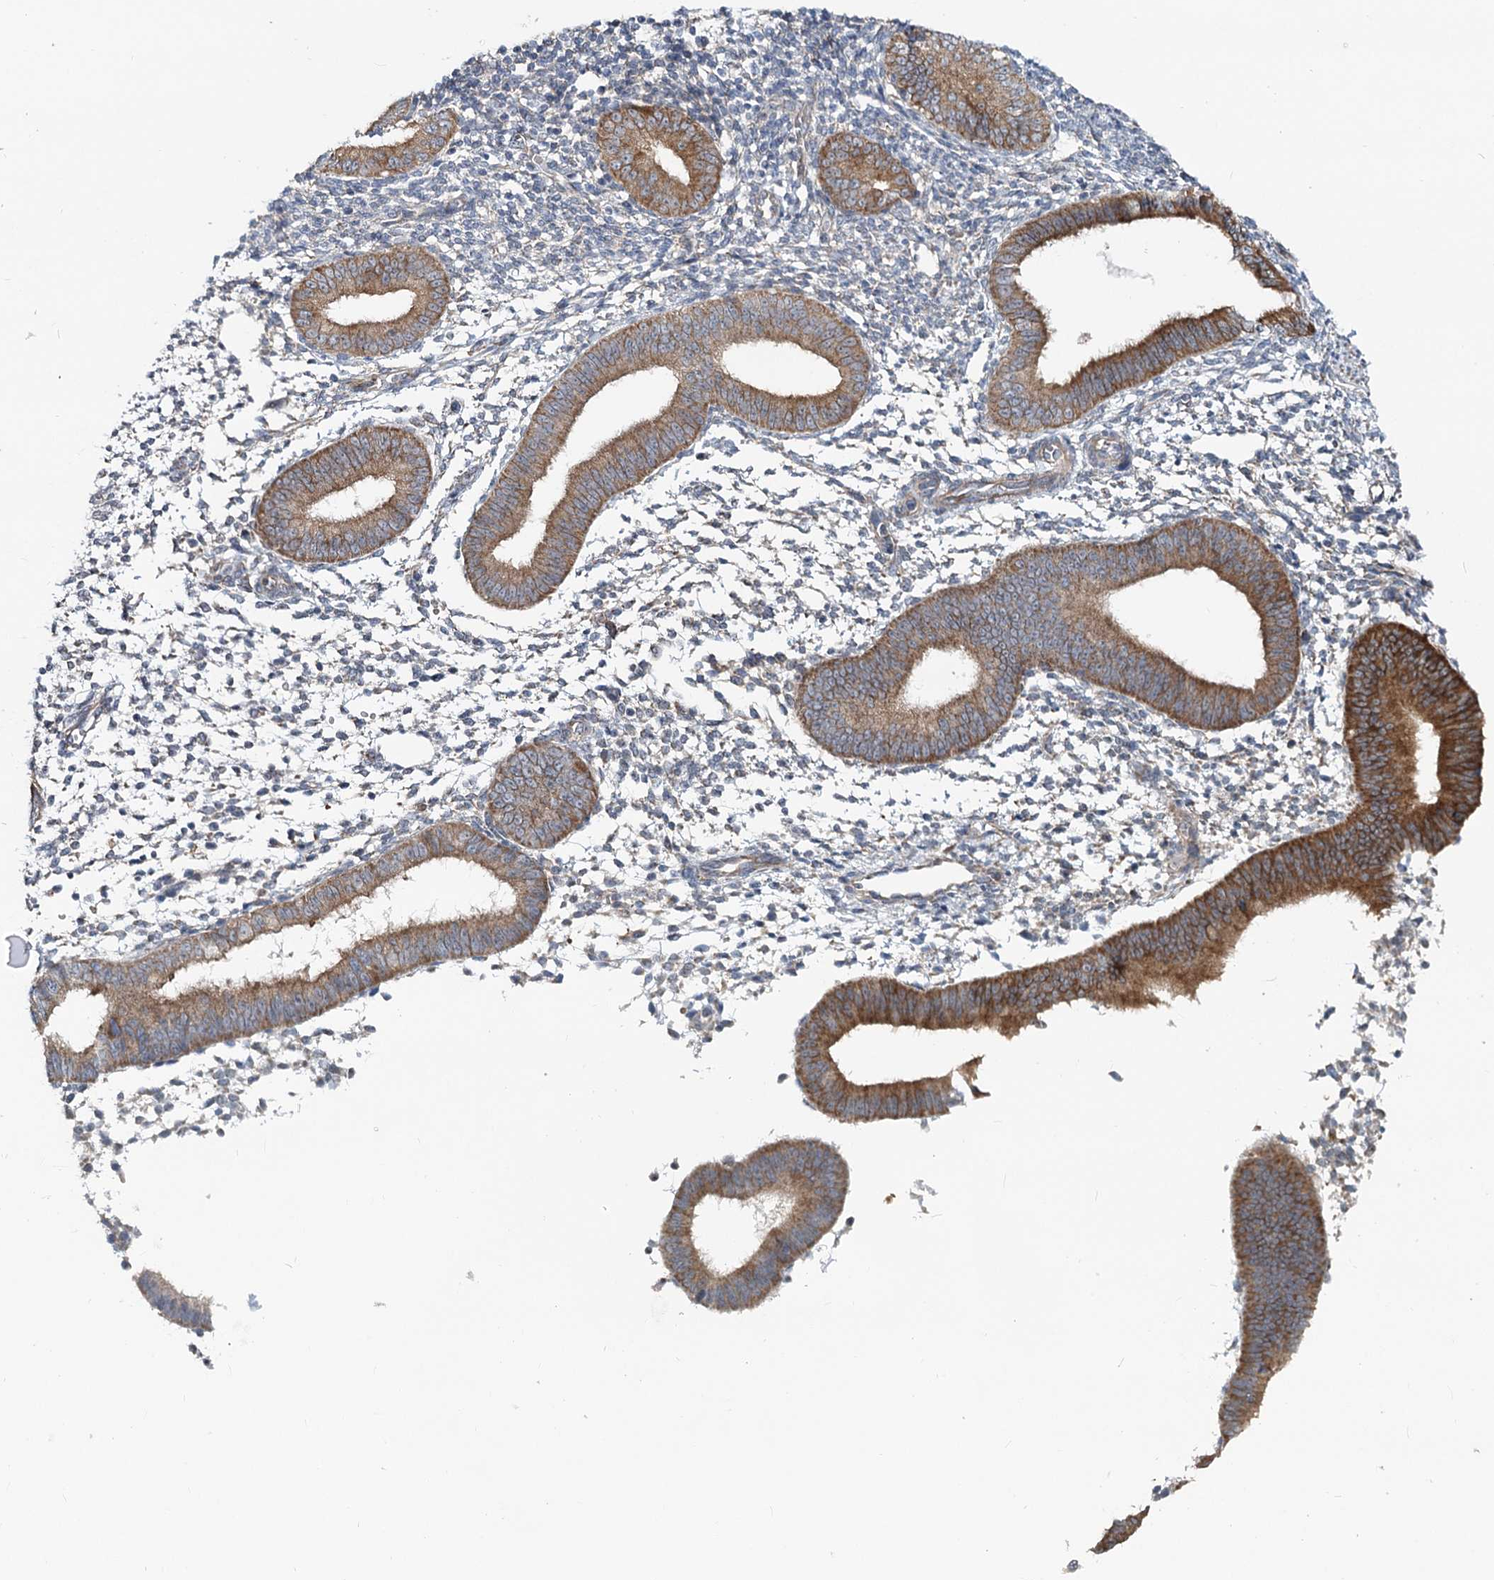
{"staining": {"intensity": "weak", "quantity": "25%-75%", "location": "cytoplasmic/membranous"}, "tissue": "endometrium", "cell_type": "Cells in endometrial stroma", "image_type": "normal", "snomed": [{"axis": "morphology", "description": "Normal tissue, NOS"}, {"axis": "topography", "description": "Uterus"}, {"axis": "topography", "description": "Endometrium"}], "caption": "A histopathology image showing weak cytoplasmic/membranous expression in approximately 25%-75% of cells in endometrial stroma in normal endometrium, as visualized by brown immunohistochemical staining.", "gene": "CIB4", "patient": {"sex": "female", "age": 48}}